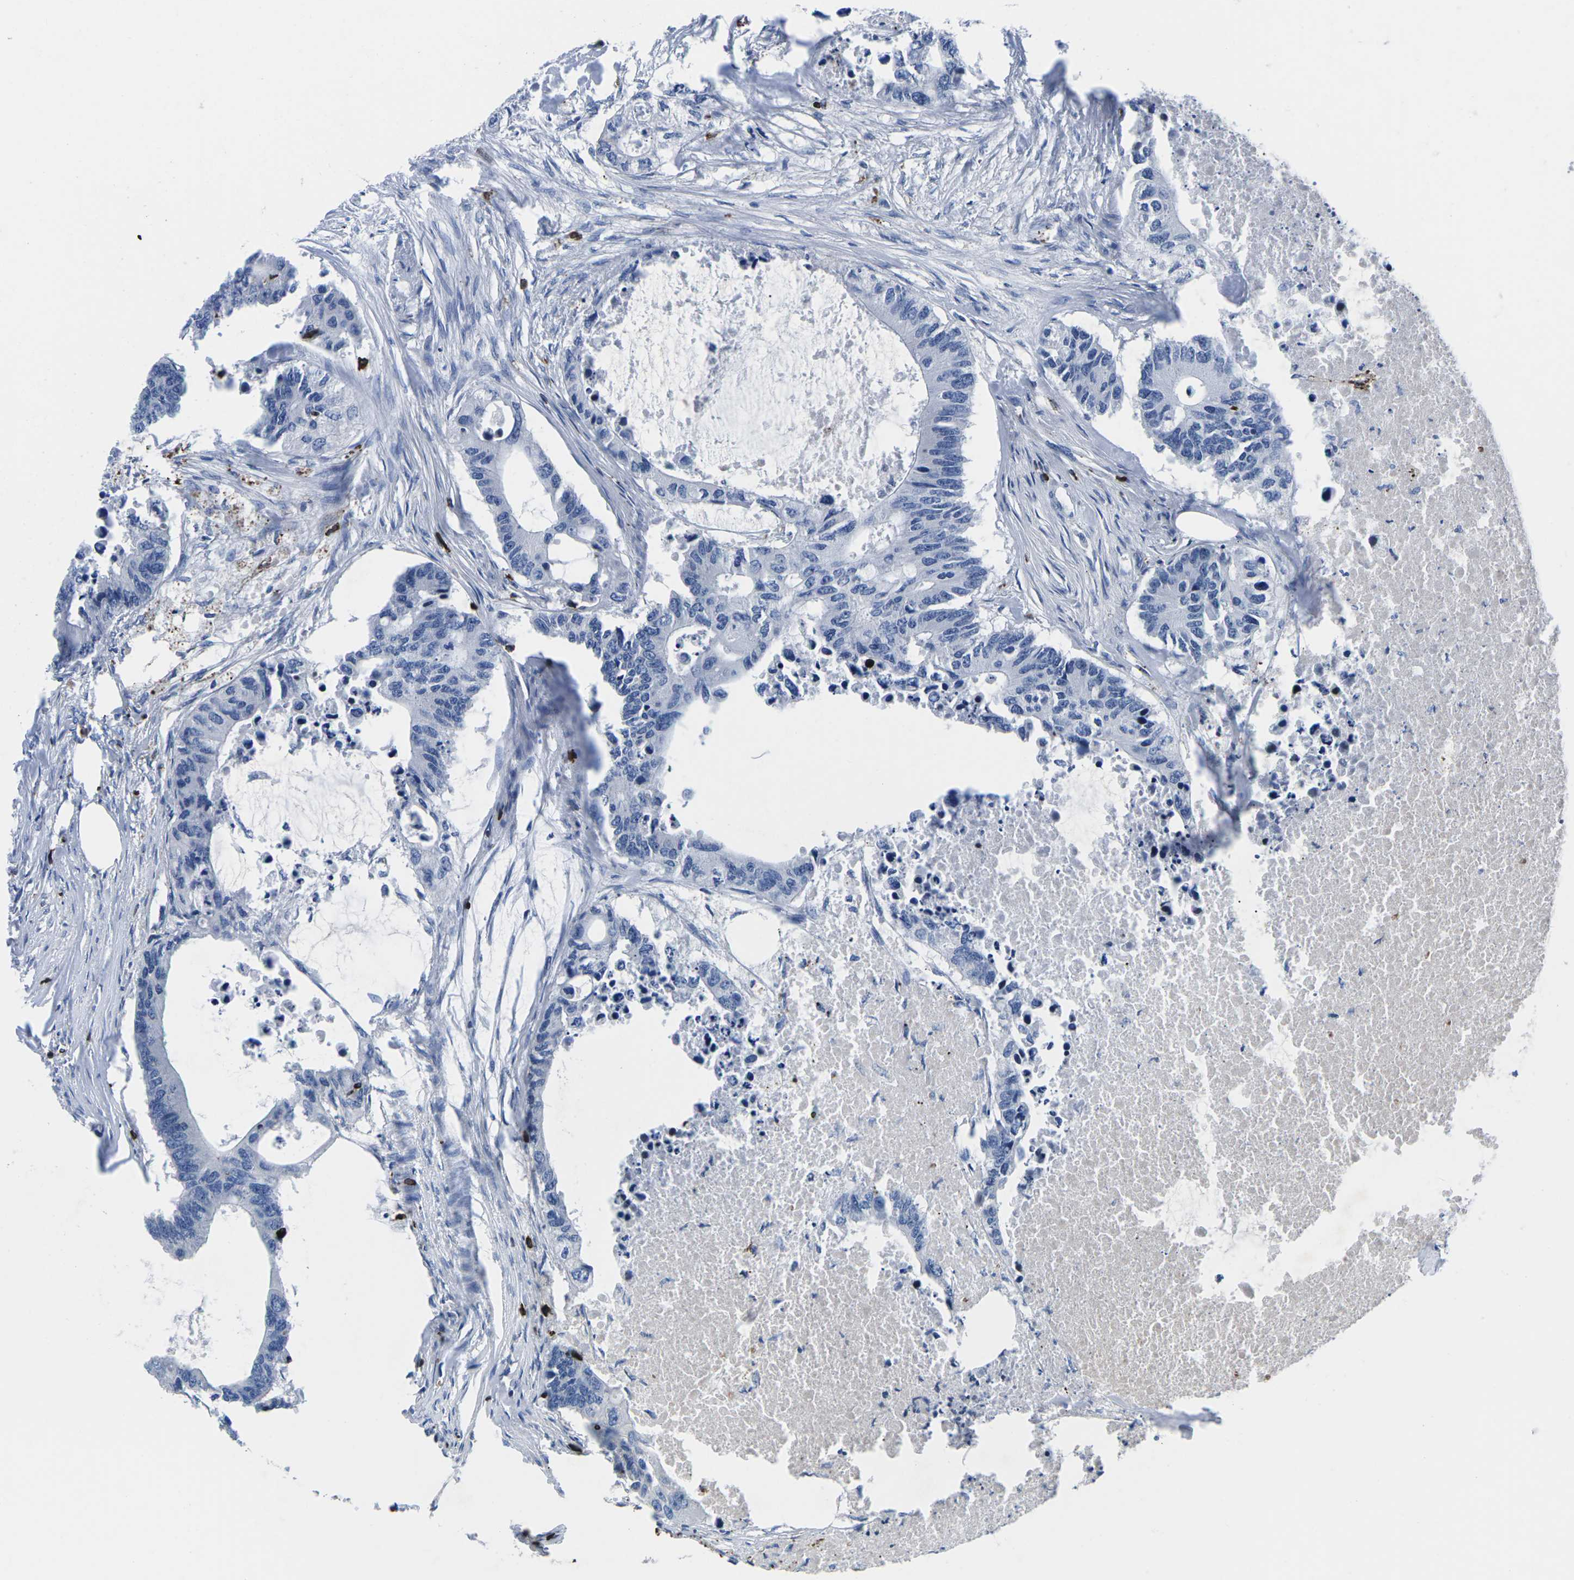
{"staining": {"intensity": "negative", "quantity": "none", "location": "none"}, "tissue": "colorectal cancer", "cell_type": "Tumor cells", "image_type": "cancer", "snomed": [{"axis": "morphology", "description": "Adenocarcinoma, NOS"}, {"axis": "topography", "description": "Colon"}], "caption": "DAB (3,3'-diaminobenzidine) immunohistochemical staining of human adenocarcinoma (colorectal) shows no significant positivity in tumor cells.", "gene": "CTSW", "patient": {"sex": "male", "age": 71}}